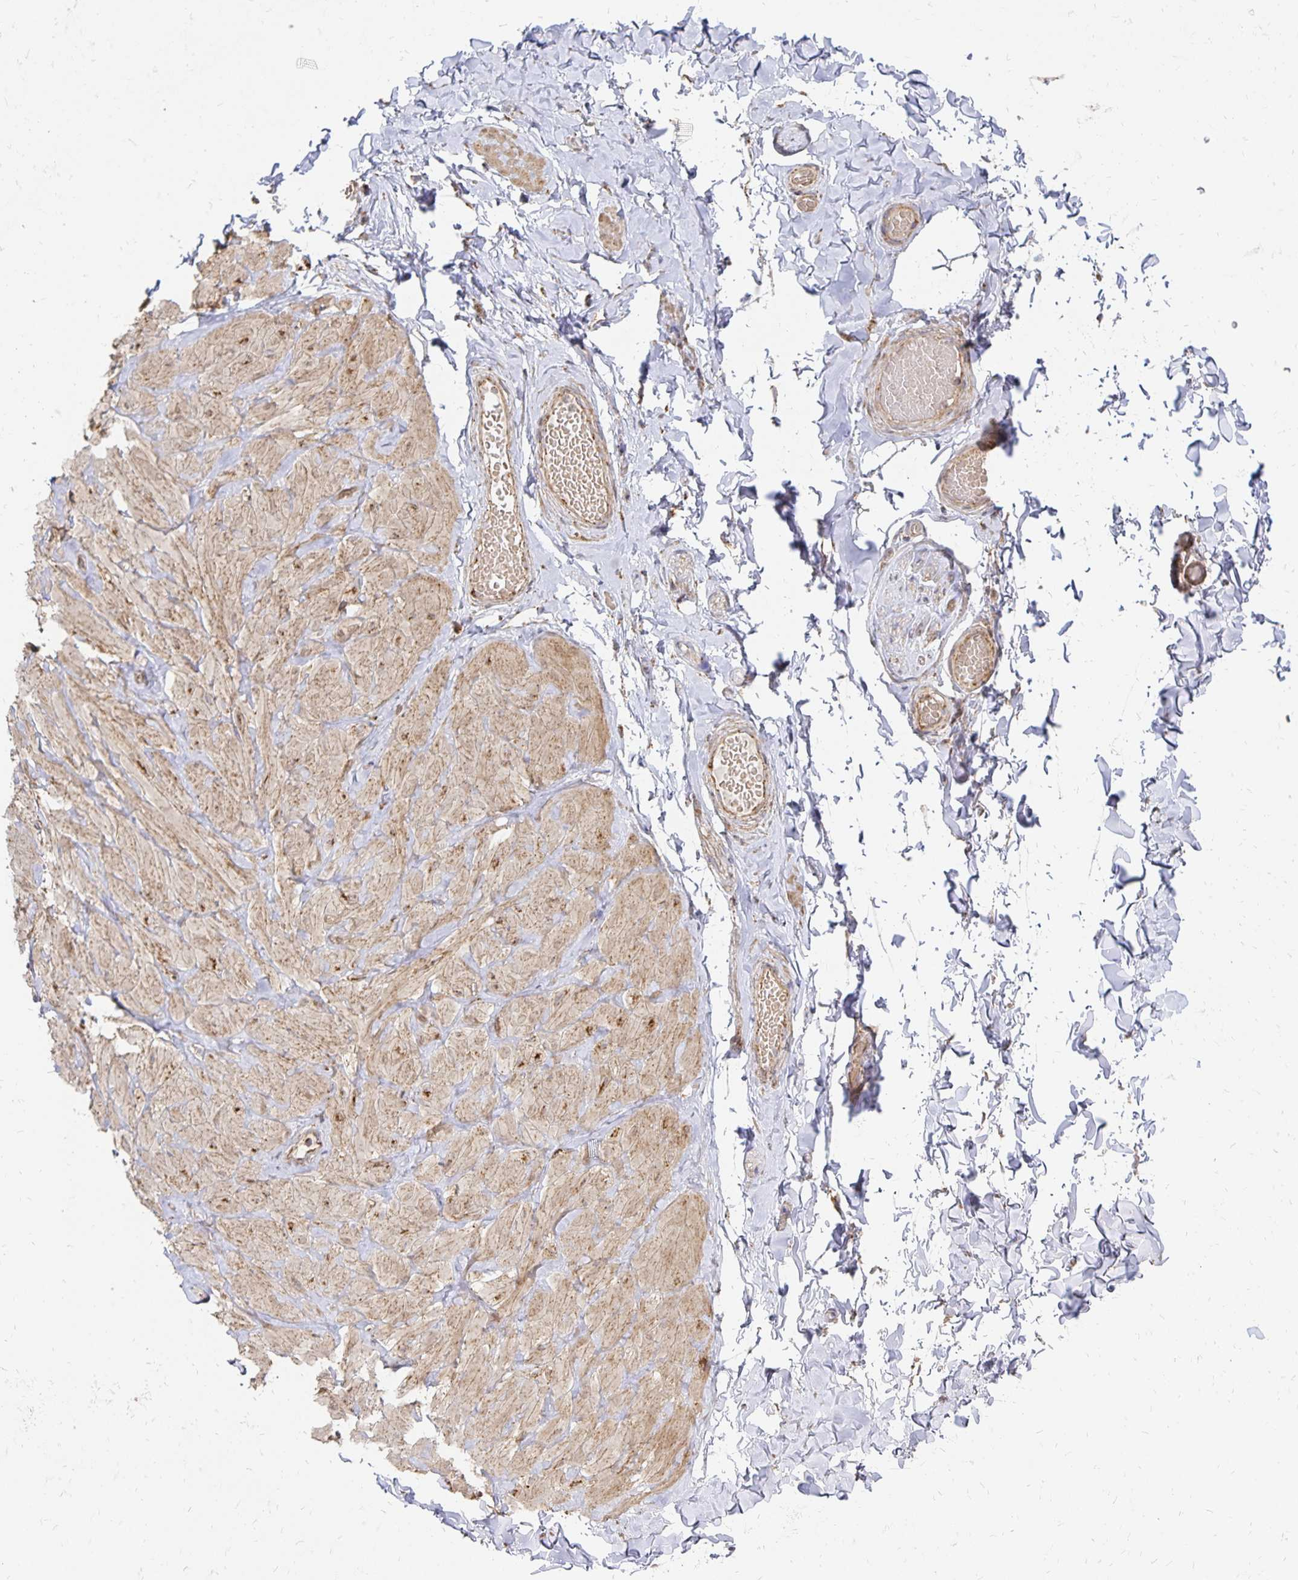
{"staining": {"intensity": "weak", "quantity": ">75%", "location": "cytoplasmic/membranous"}, "tissue": "soft tissue", "cell_type": "Fibroblasts", "image_type": "normal", "snomed": [{"axis": "morphology", "description": "Normal tissue, NOS"}, {"axis": "topography", "description": "Soft tissue"}, {"axis": "topography", "description": "Adipose tissue"}, {"axis": "topography", "description": "Vascular tissue"}, {"axis": "topography", "description": "Peripheral nerve tissue"}], "caption": "A low amount of weak cytoplasmic/membranous positivity is present in about >75% of fibroblasts in normal soft tissue.", "gene": "STOML2", "patient": {"sex": "male", "age": 29}}